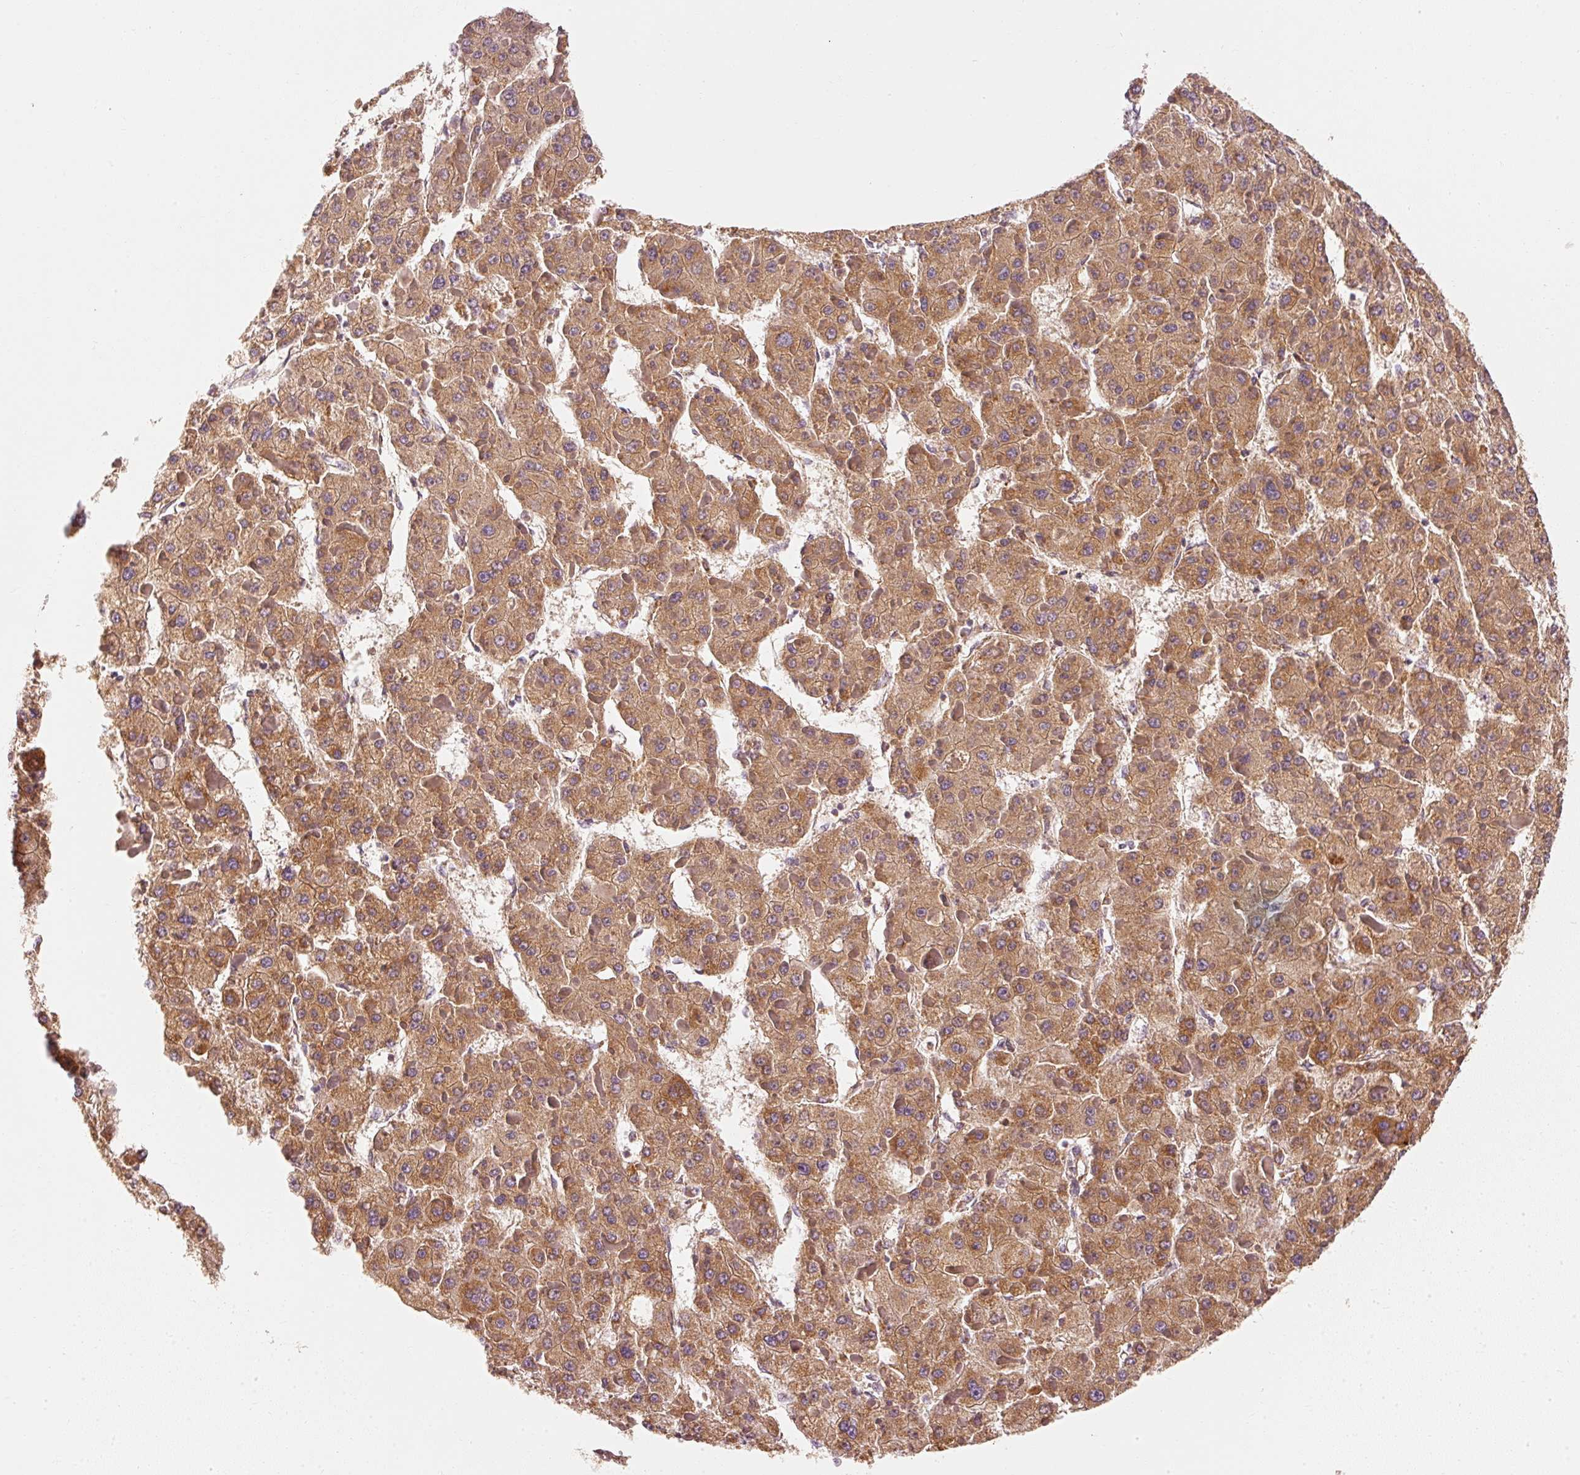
{"staining": {"intensity": "moderate", "quantity": ">75%", "location": "cytoplasmic/membranous"}, "tissue": "liver cancer", "cell_type": "Tumor cells", "image_type": "cancer", "snomed": [{"axis": "morphology", "description": "Carcinoma, Hepatocellular, NOS"}, {"axis": "topography", "description": "Liver"}], "caption": "Tumor cells display medium levels of moderate cytoplasmic/membranous positivity in approximately >75% of cells in human liver hepatocellular carcinoma.", "gene": "TOMM40", "patient": {"sex": "female", "age": 73}}